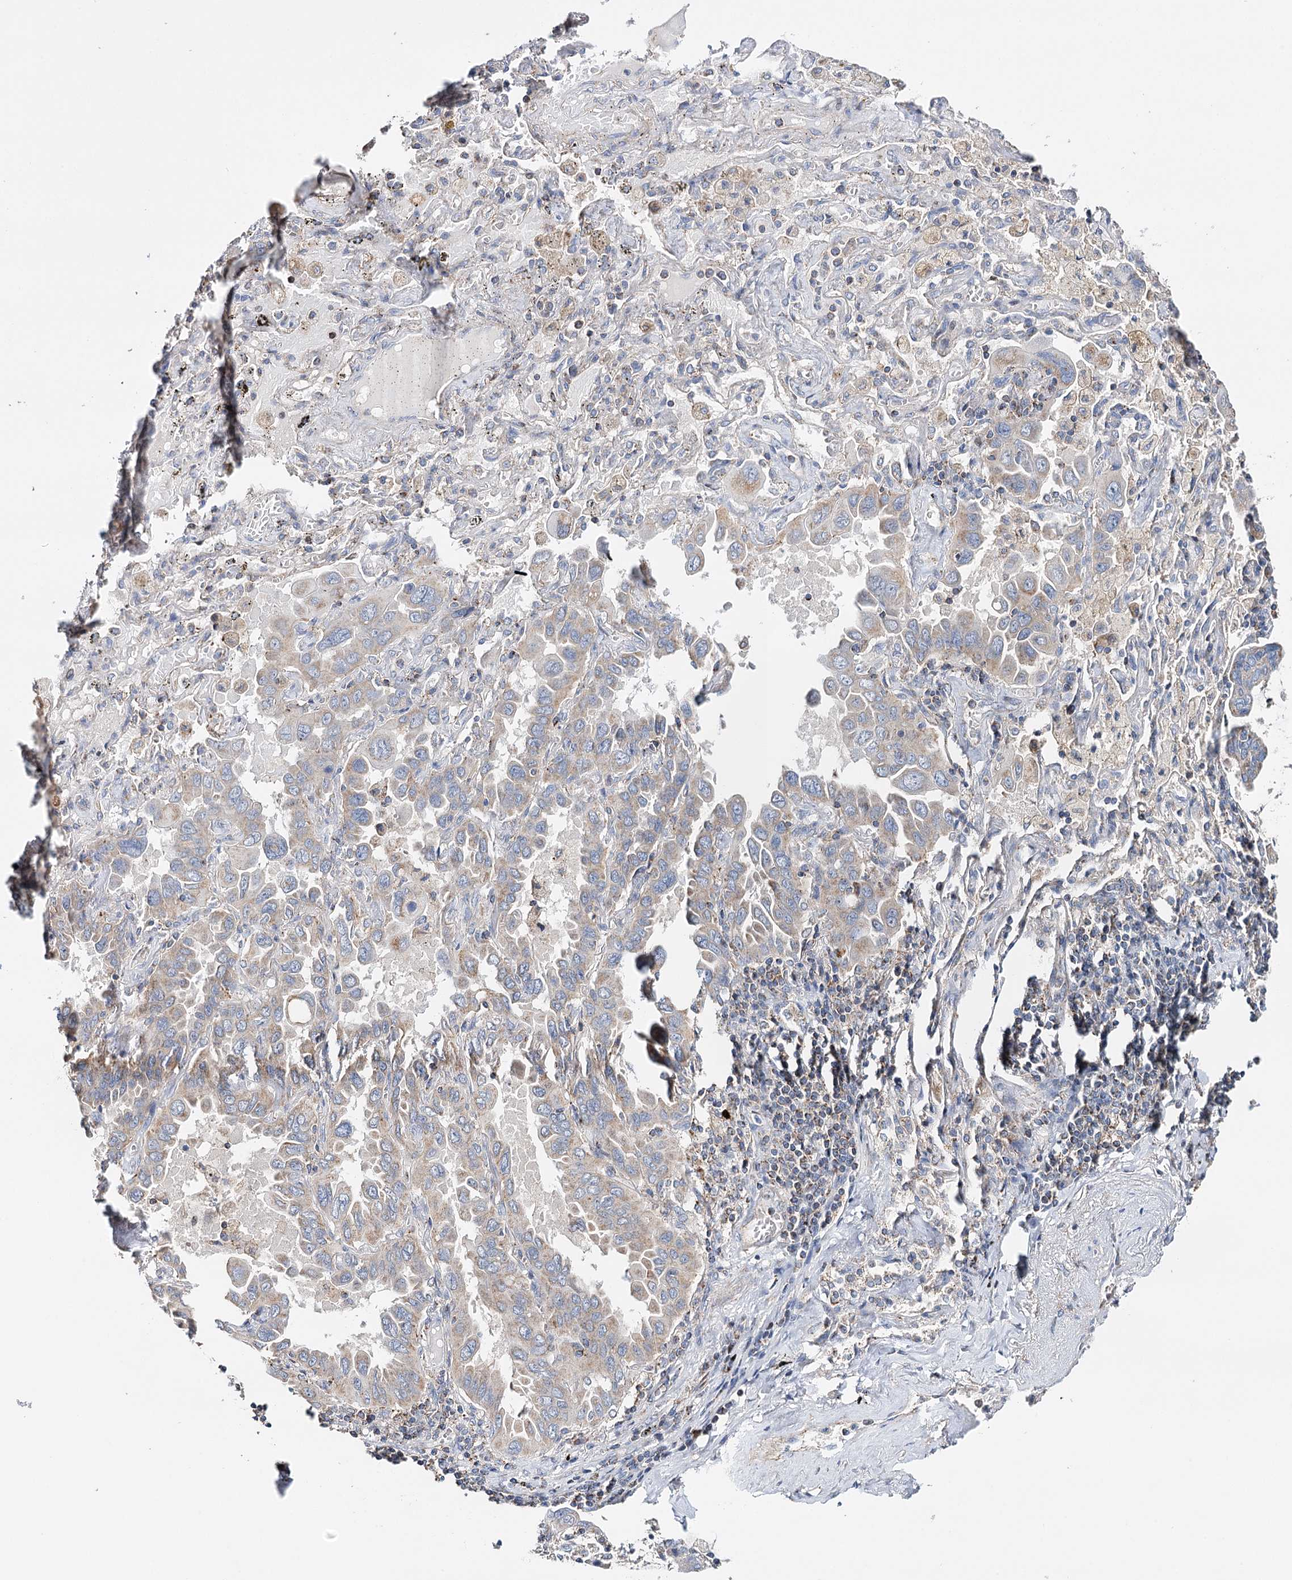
{"staining": {"intensity": "weak", "quantity": "<25%", "location": "cytoplasmic/membranous"}, "tissue": "lung cancer", "cell_type": "Tumor cells", "image_type": "cancer", "snomed": [{"axis": "morphology", "description": "Adenocarcinoma, NOS"}, {"axis": "topography", "description": "Lung"}], "caption": "High power microscopy image of an IHC image of adenocarcinoma (lung), revealing no significant staining in tumor cells. (DAB (3,3'-diaminobenzidine) IHC visualized using brightfield microscopy, high magnification).", "gene": "CFAP46", "patient": {"sex": "male", "age": 64}}